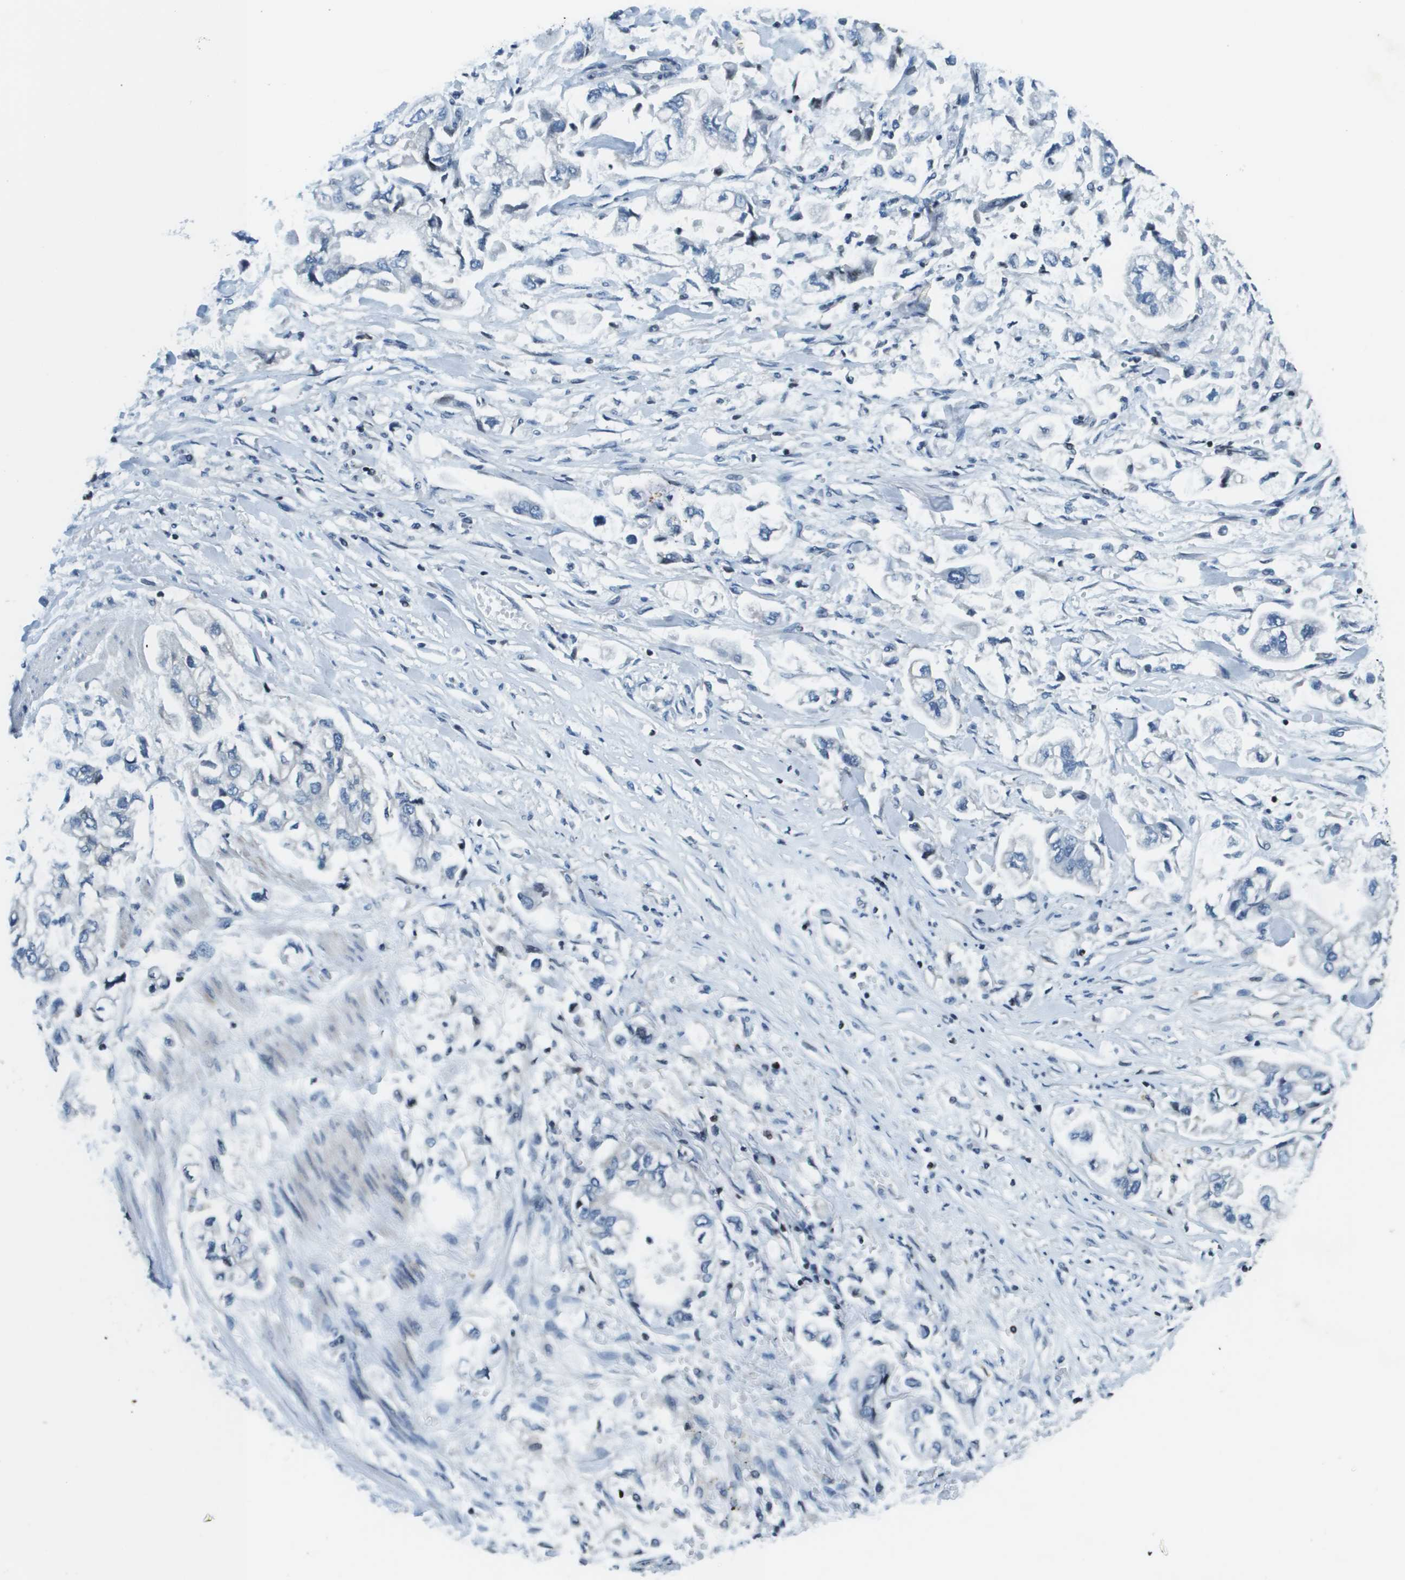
{"staining": {"intensity": "negative", "quantity": "none", "location": "none"}, "tissue": "stomach cancer", "cell_type": "Tumor cells", "image_type": "cancer", "snomed": [{"axis": "morphology", "description": "Normal tissue, NOS"}, {"axis": "morphology", "description": "Adenocarcinoma, NOS"}, {"axis": "topography", "description": "Stomach"}], "caption": "DAB (3,3'-diaminobenzidine) immunohistochemical staining of stomach adenocarcinoma displays no significant staining in tumor cells. (Brightfield microscopy of DAB immunohistochemistry at high magnification).", "gene": "ESYT1", "patient": {"sex": "male", "age": 62}}